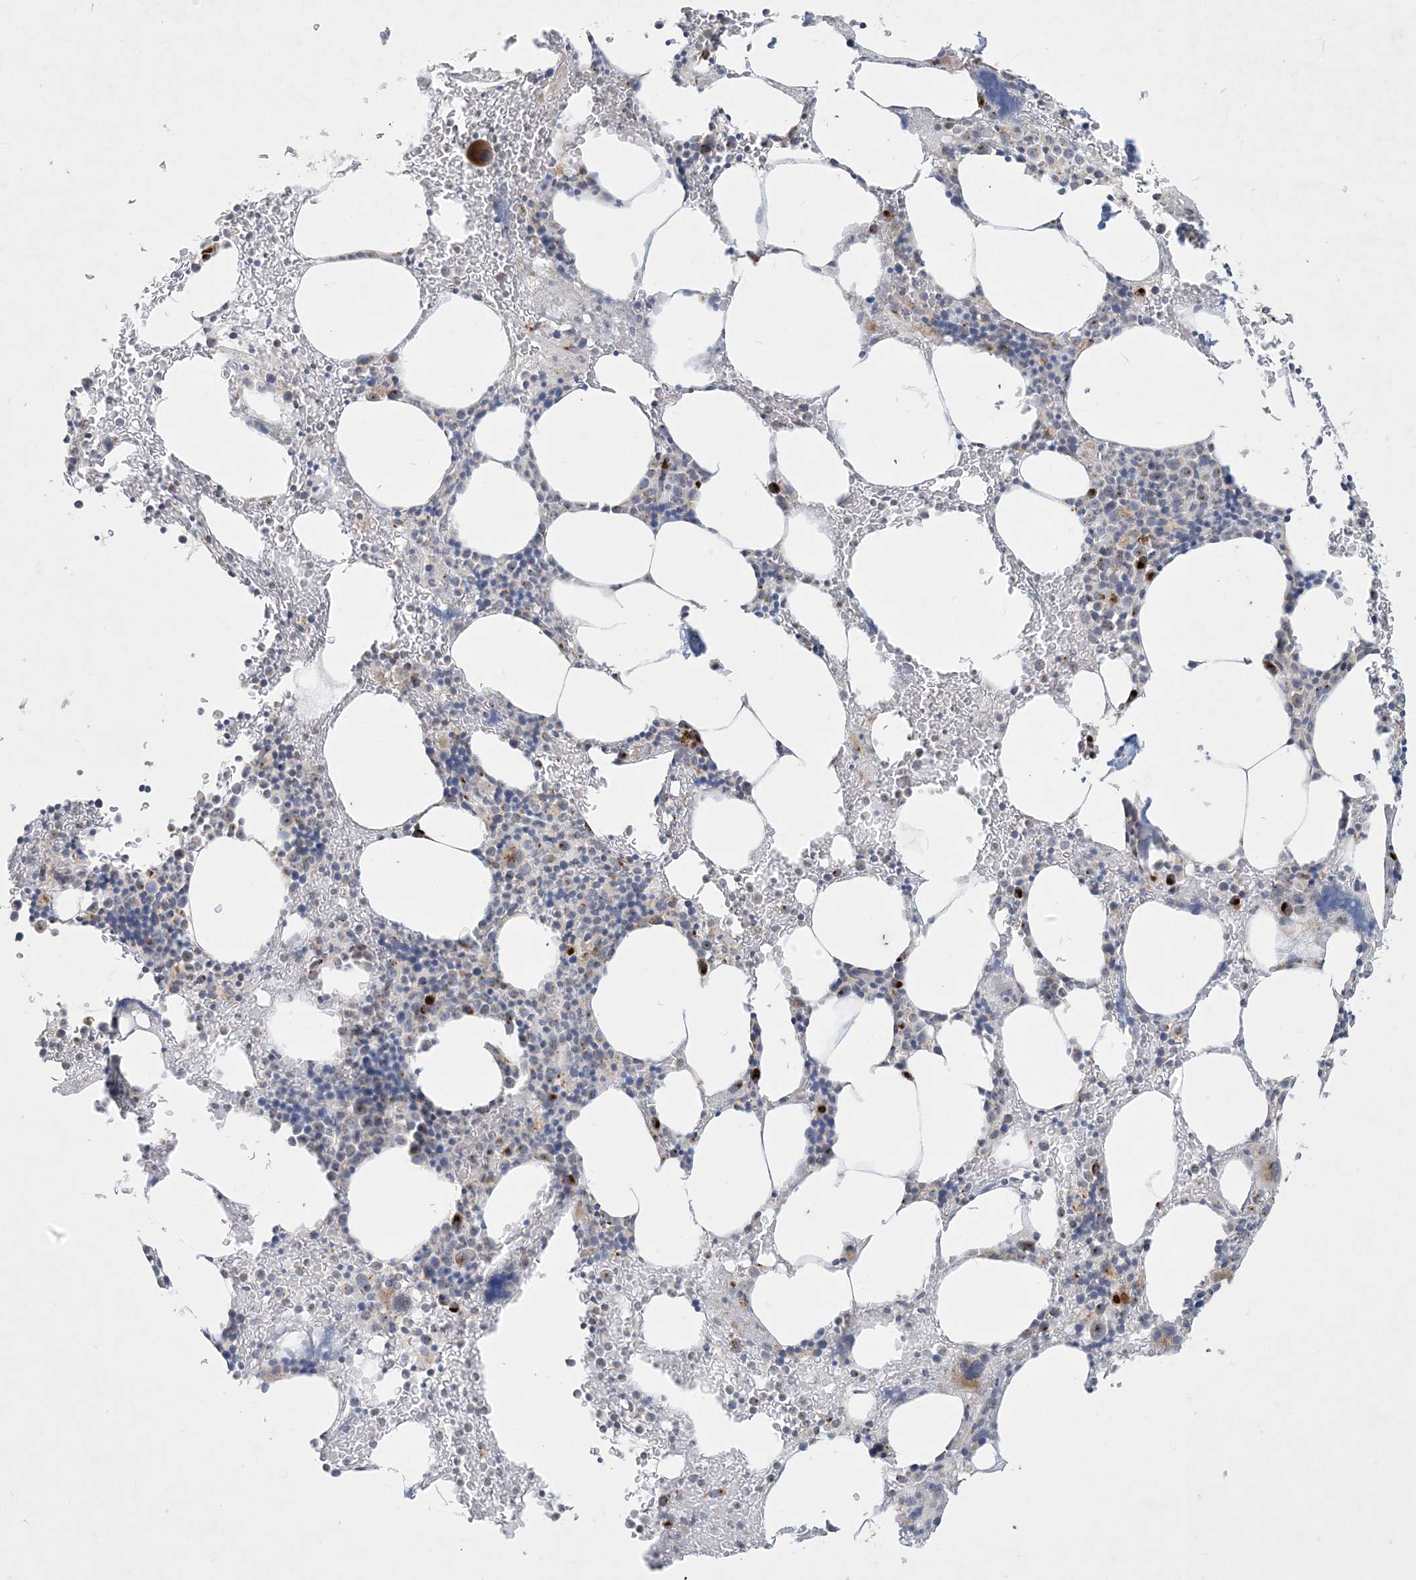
{"staining": {"intensity": "strong", "quantity": "<25%", "location": "cytoplasmic/membranous"}, "tissue": "bone marrow", "cell_type": "Hematopoietic cells", "image_type": "normal", "snomed": [{"axis": "morphology", "description": "Normal tissue, NOS"}, {"axis": "topography", "description": "Bone marrow"}], "caption": "An IHC photomicrograph of unremarkable tissue is shown. Protein staining in brown highlights strong cytoplasmic/membranous positivity in bone marrow within hematopoietic cells.", "gene": "CCDC14", "patient": {"sex": "male"}}